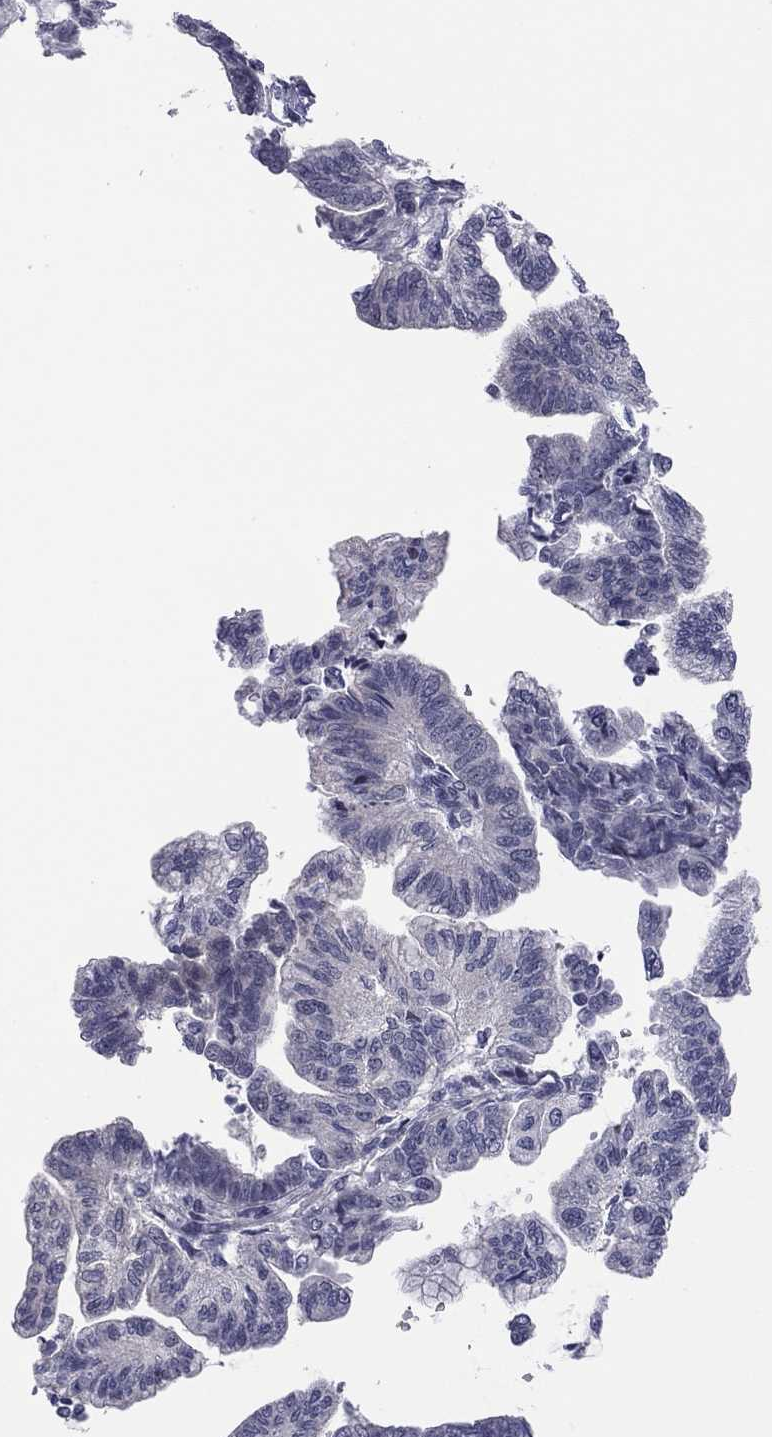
{"staining": {"intensity": "negative", "quantity": "none", "location": "none"}, "tissue": "stomach cancer", "cell_type": "Tumor cells", "image_type": "cancer", "snomed": [{"axis": "morphology", "description": "Adenocarcinoma, NOS"}, {"axis": "topography", "description": "Stomach"}], "caption": "DAB (3,3'-diaminobenzidine) immunohistochemical staining of human adenocarcinoma (stomach) exhibits no significant positivity in tumor cells.", "gene": "POU5F2", "patient": {"sex": "male", "age": 83}}